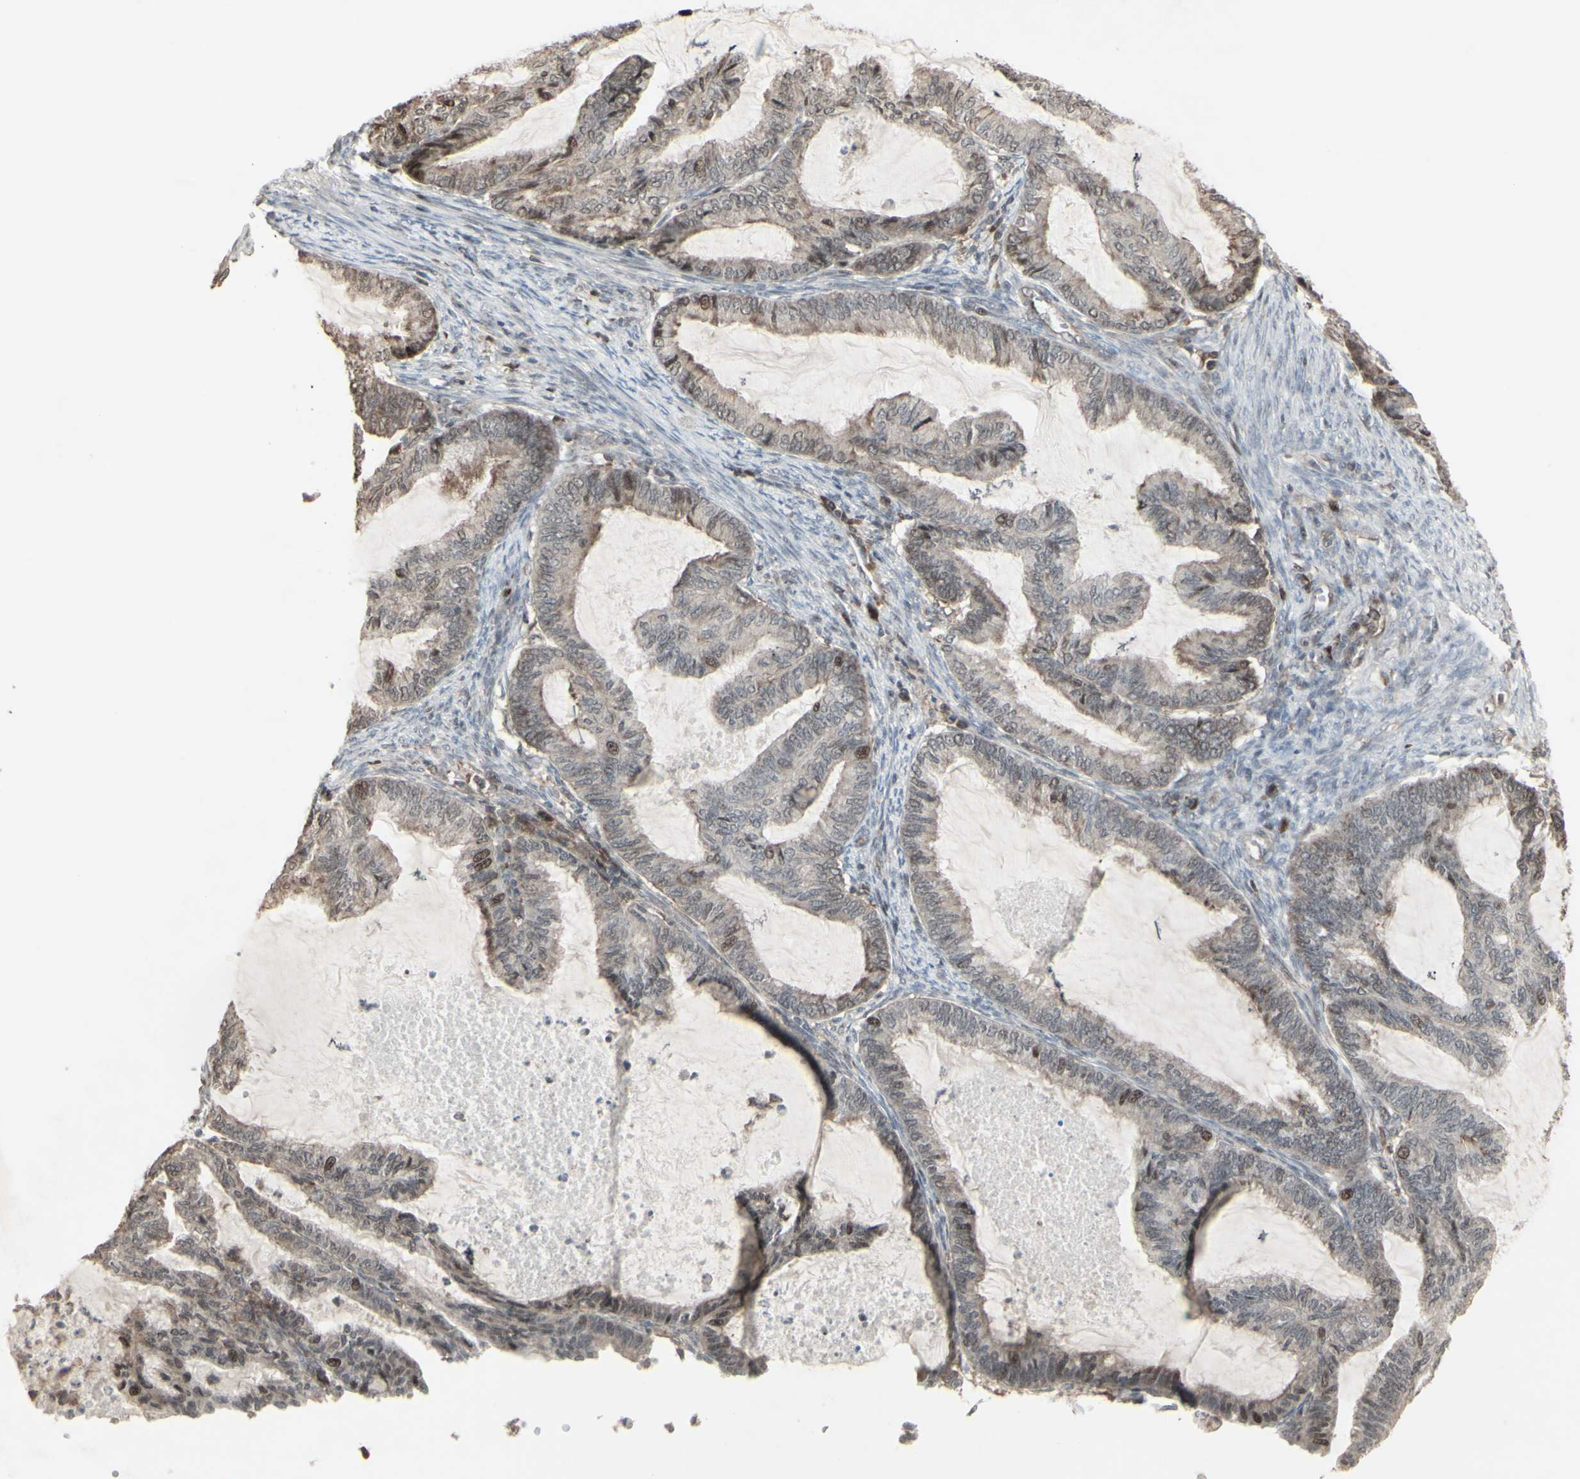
{"staining": {"intensity": "moderate", "quantity": "<25%", "location": "nuclear"}, "tissue": "cervical cancer", "cell_type": "Tumor cells", "image_type": "cancer", "snomed": [{"axis": "morphology", "description": "Normal tissue, NOS"}, {"axis": "morphology", "description": "Adenocarcinoma, NOS"}, {"axis": "topography", "description": "Cervix"}, {"axis": "topography", "description": "Endometrium"}], "caption": "IHC micrograph of cervical cancer stained for a protein (brown), which demonstrates low levels of moderate nuclear positivity in approximately <25% of tumor cells.", "gene": "CD33", "patient": {"sex": "female", "age": 86}}